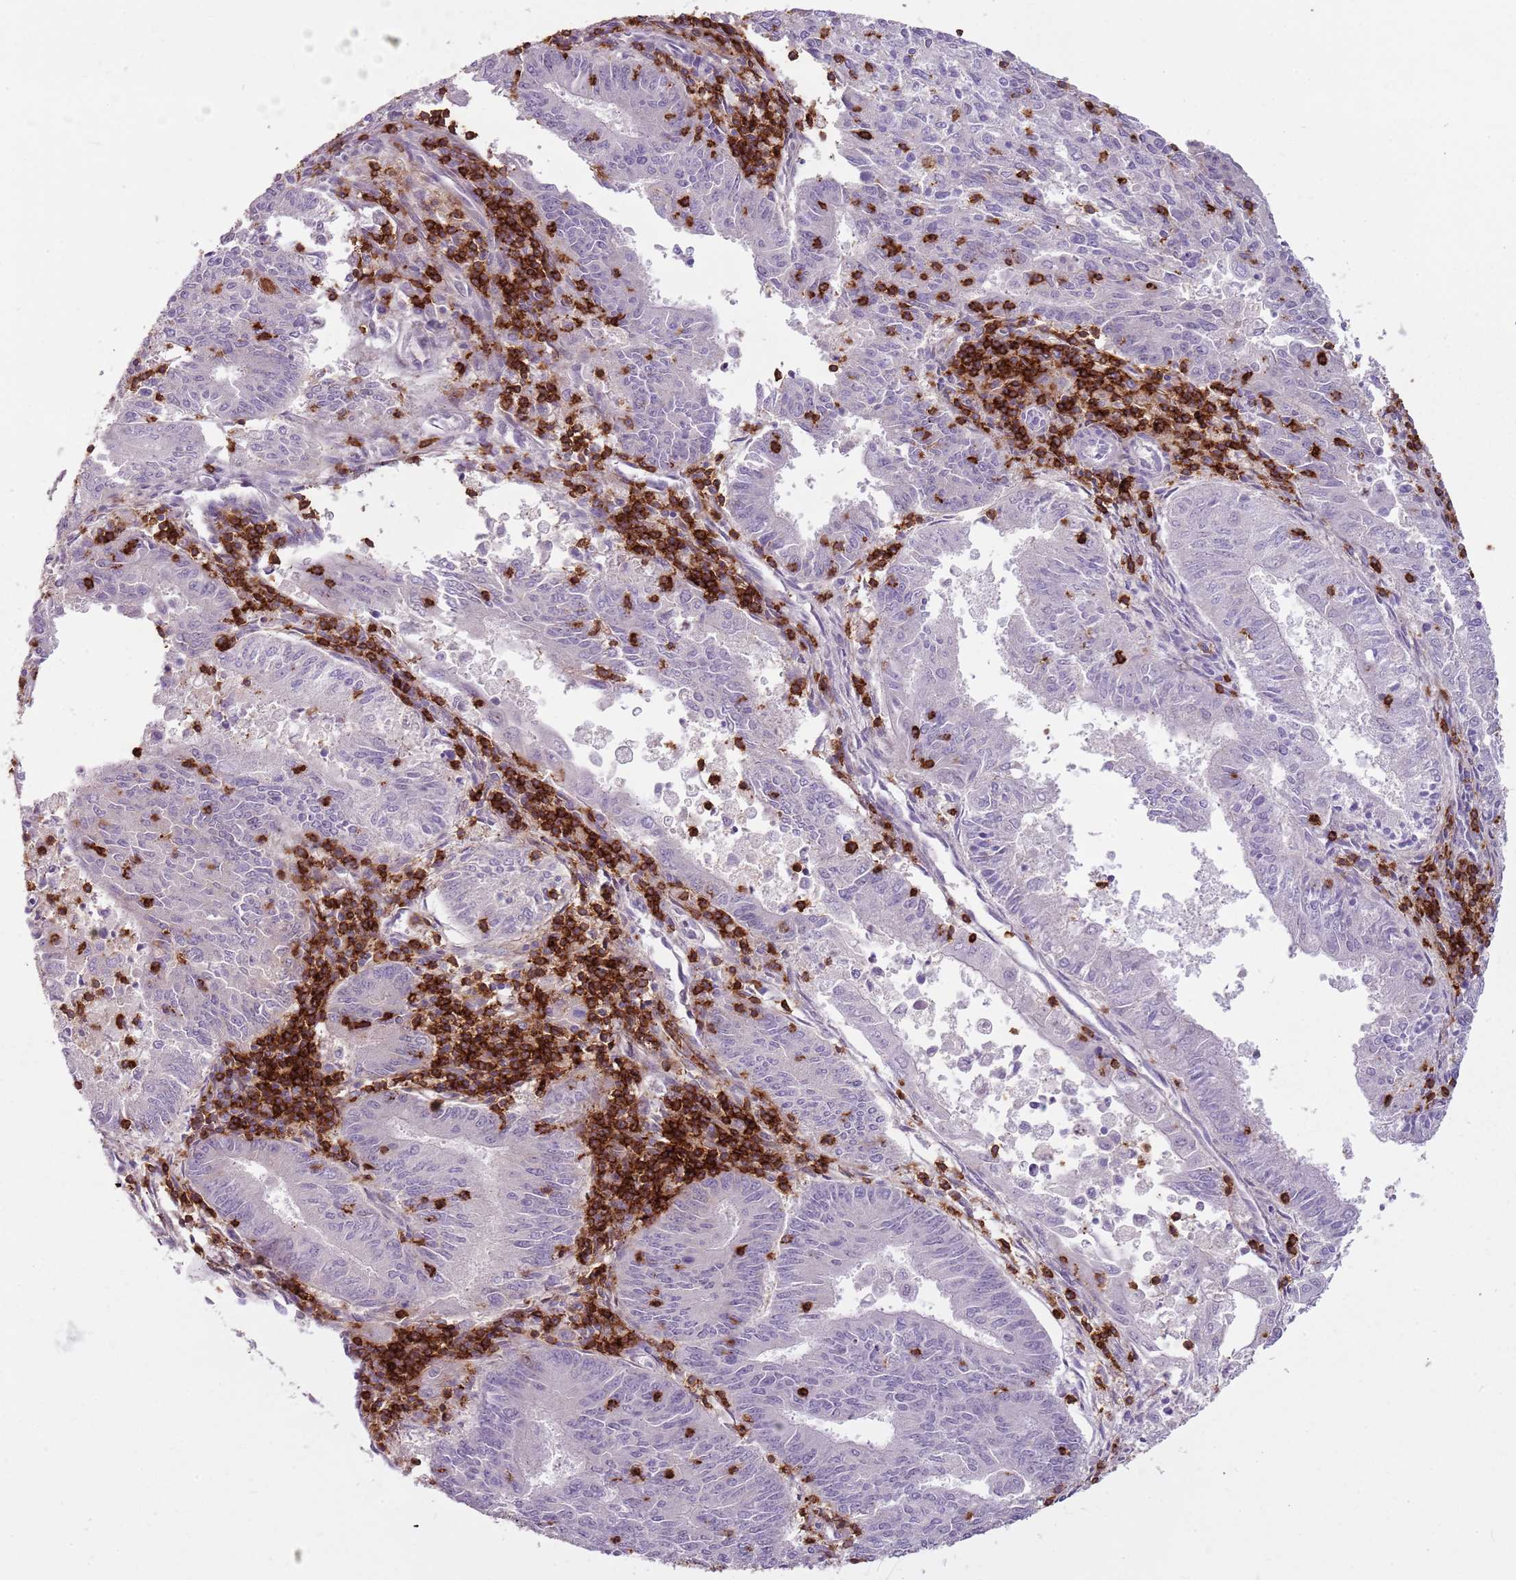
{"staining": {"intensity": "negative", "quantity": "none", "location": "none"}, "tissue": "endometrial cancer", "cell_type": "Tumor cells", "image_type": "cancer", "snomed": [{"axis": "morphology", "description": "Adenocarcinoma, NOS"}, {"axis": "topography", "description": "Endometrium"}], "caption": "The IHC micrograph has no significant staining in tumor cells of endometrial cancer (adenocarcinoma) tissue. (IHC, brightfield microscopy, high magnification).", "gene": "ZNF583", "patient": {"sex": "female", "age": 59}}